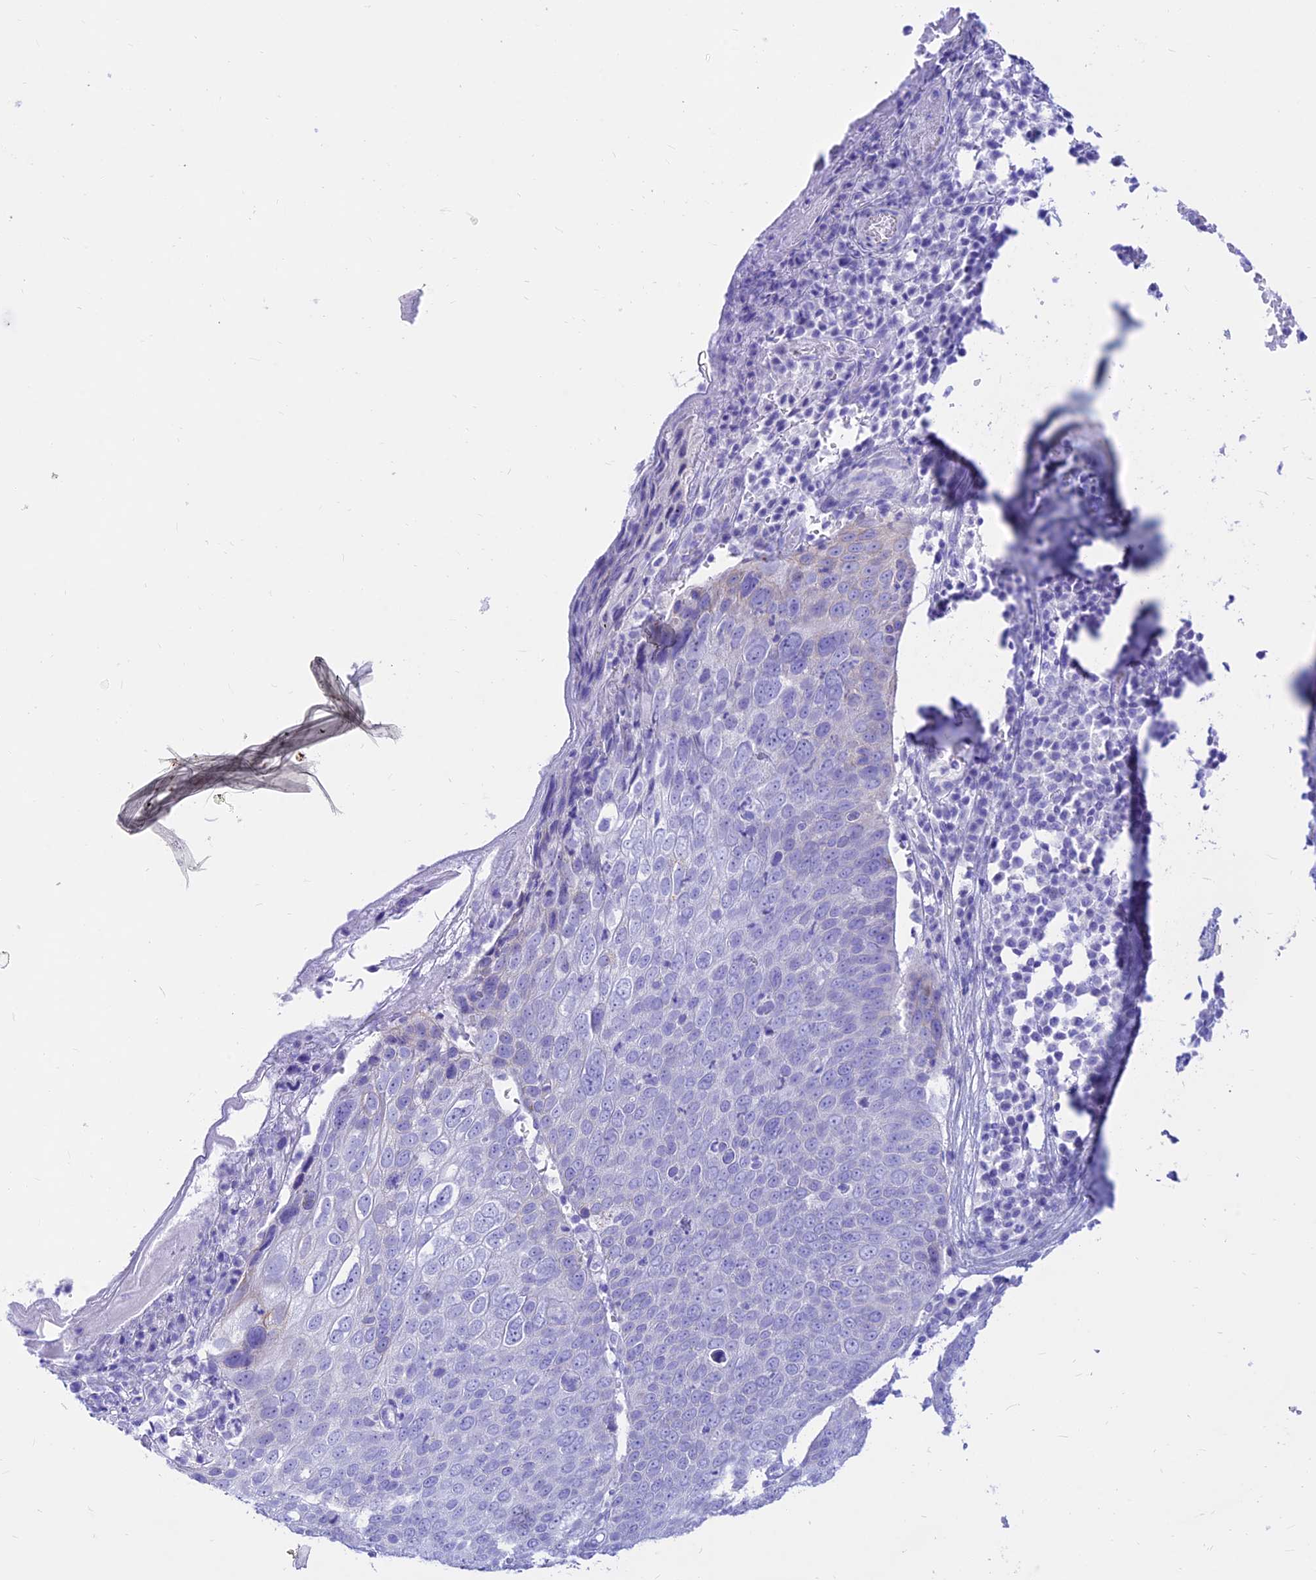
{"staining": {"intensity": "negative", "quantity": "none", "location": "none"}, "tissue": "skin cancer", "cell_type": "Tumor cells", "image_type": "cancer", "snomed": [{"axis": "morphology", "description": "Squamous cell carcinoma, NOS"}, {"axis": "topography", "description": "Skin"}], "caption": "IHC image of human skin cancer stained for a protein (brown), which exhibits no positivity in tumor cells. (DAB immunohistochemistry (IHC) visualized using brightfield microscopy, high magnification).", "gene": "PRNP", "patient": {"sex": "male", "age": 71}}